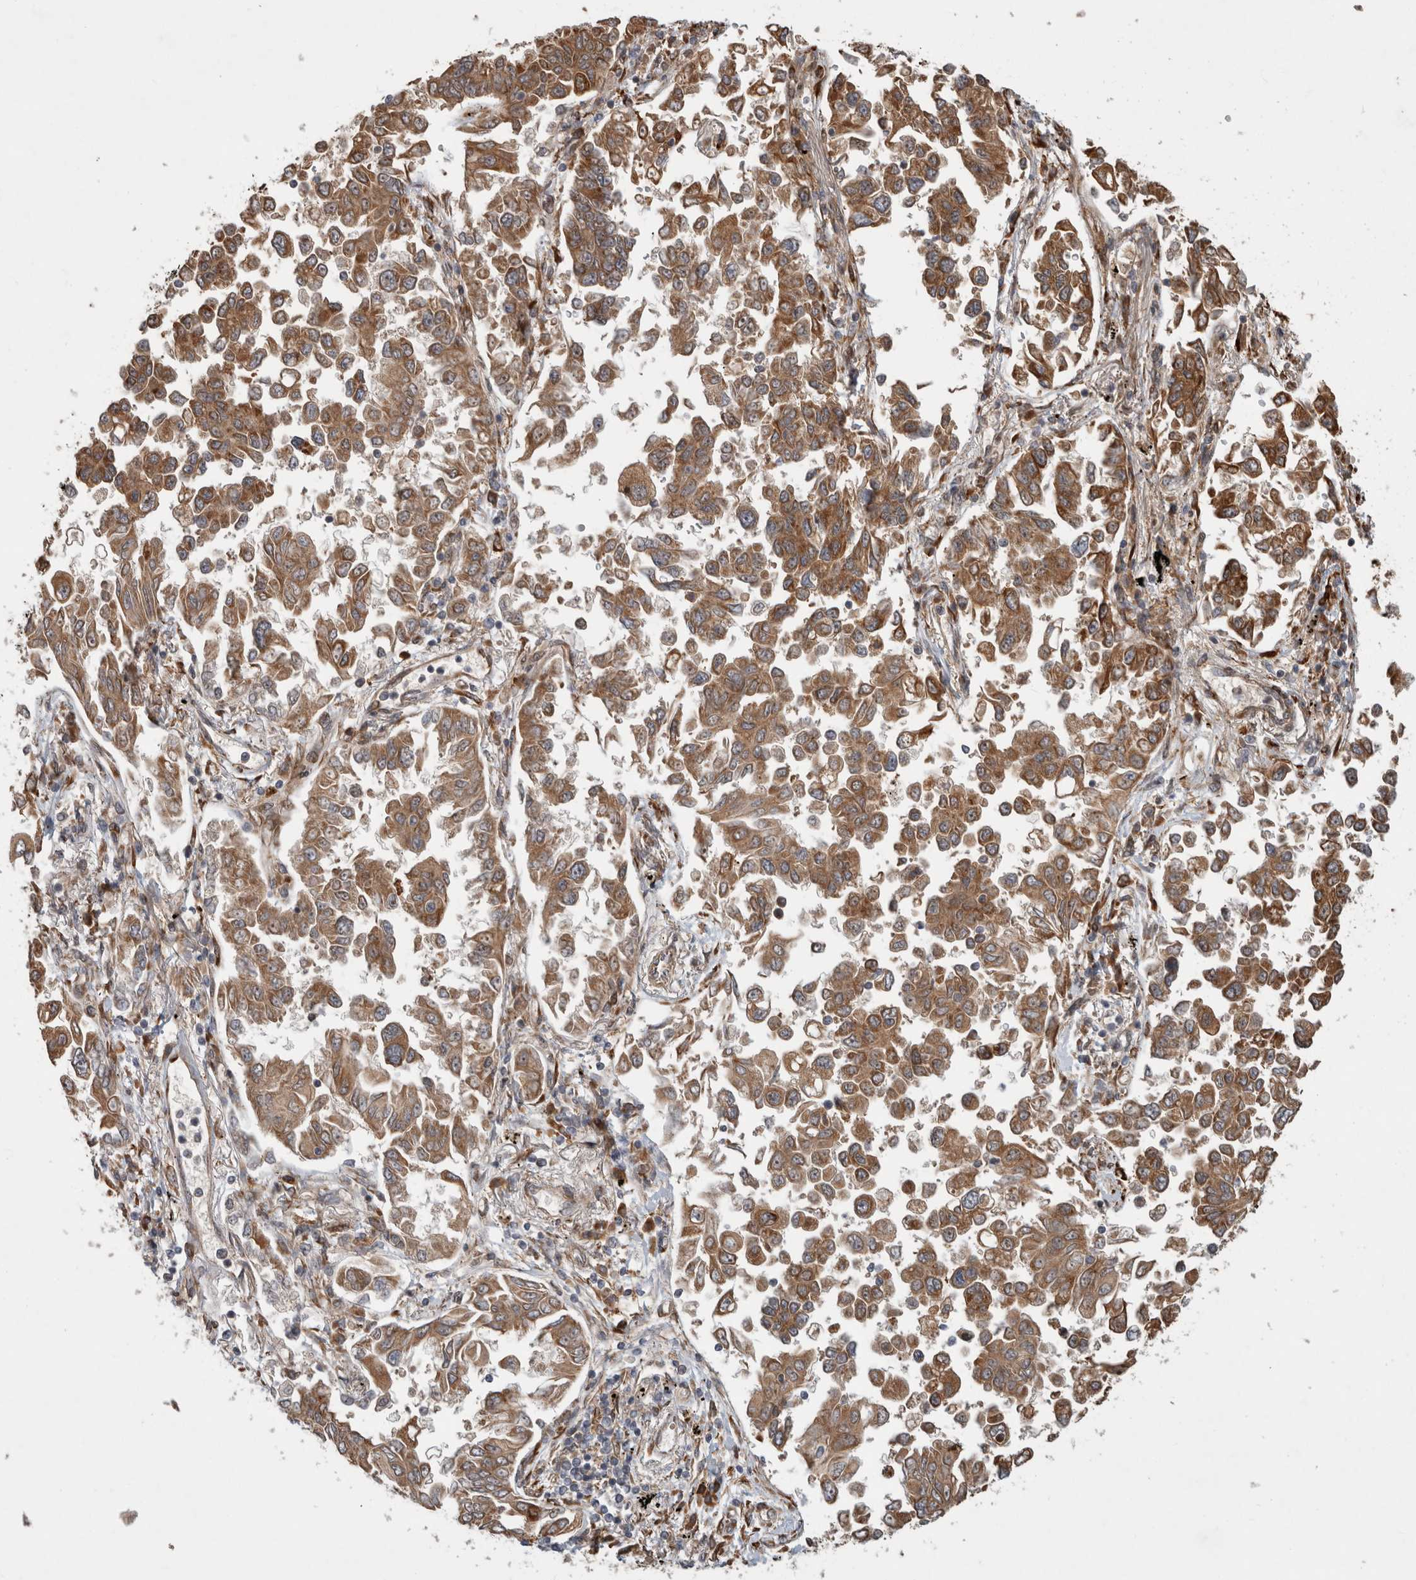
{"staining": {"intensity": "strong", "quantity": ">75%", "location": "cytoplasmic/membranous"}, "tissue": "lung cancer", "cell_type": "Tumor cells", "image_type": "cancer", "snomed": [{"axis": "morphology", "description": "Adenocarcinoma, NOS"}, {"axis": "topography", "description": "Lung"}], "caption": "Adenocarcinoma (lung) tissue exhibits strong cytoplasmic/membranous expression in approximately >75% of tumor cells, visualized by immunohistochemistry.", "gene": "TUBD1", "patient": {"sex": "female", "age": 67}}